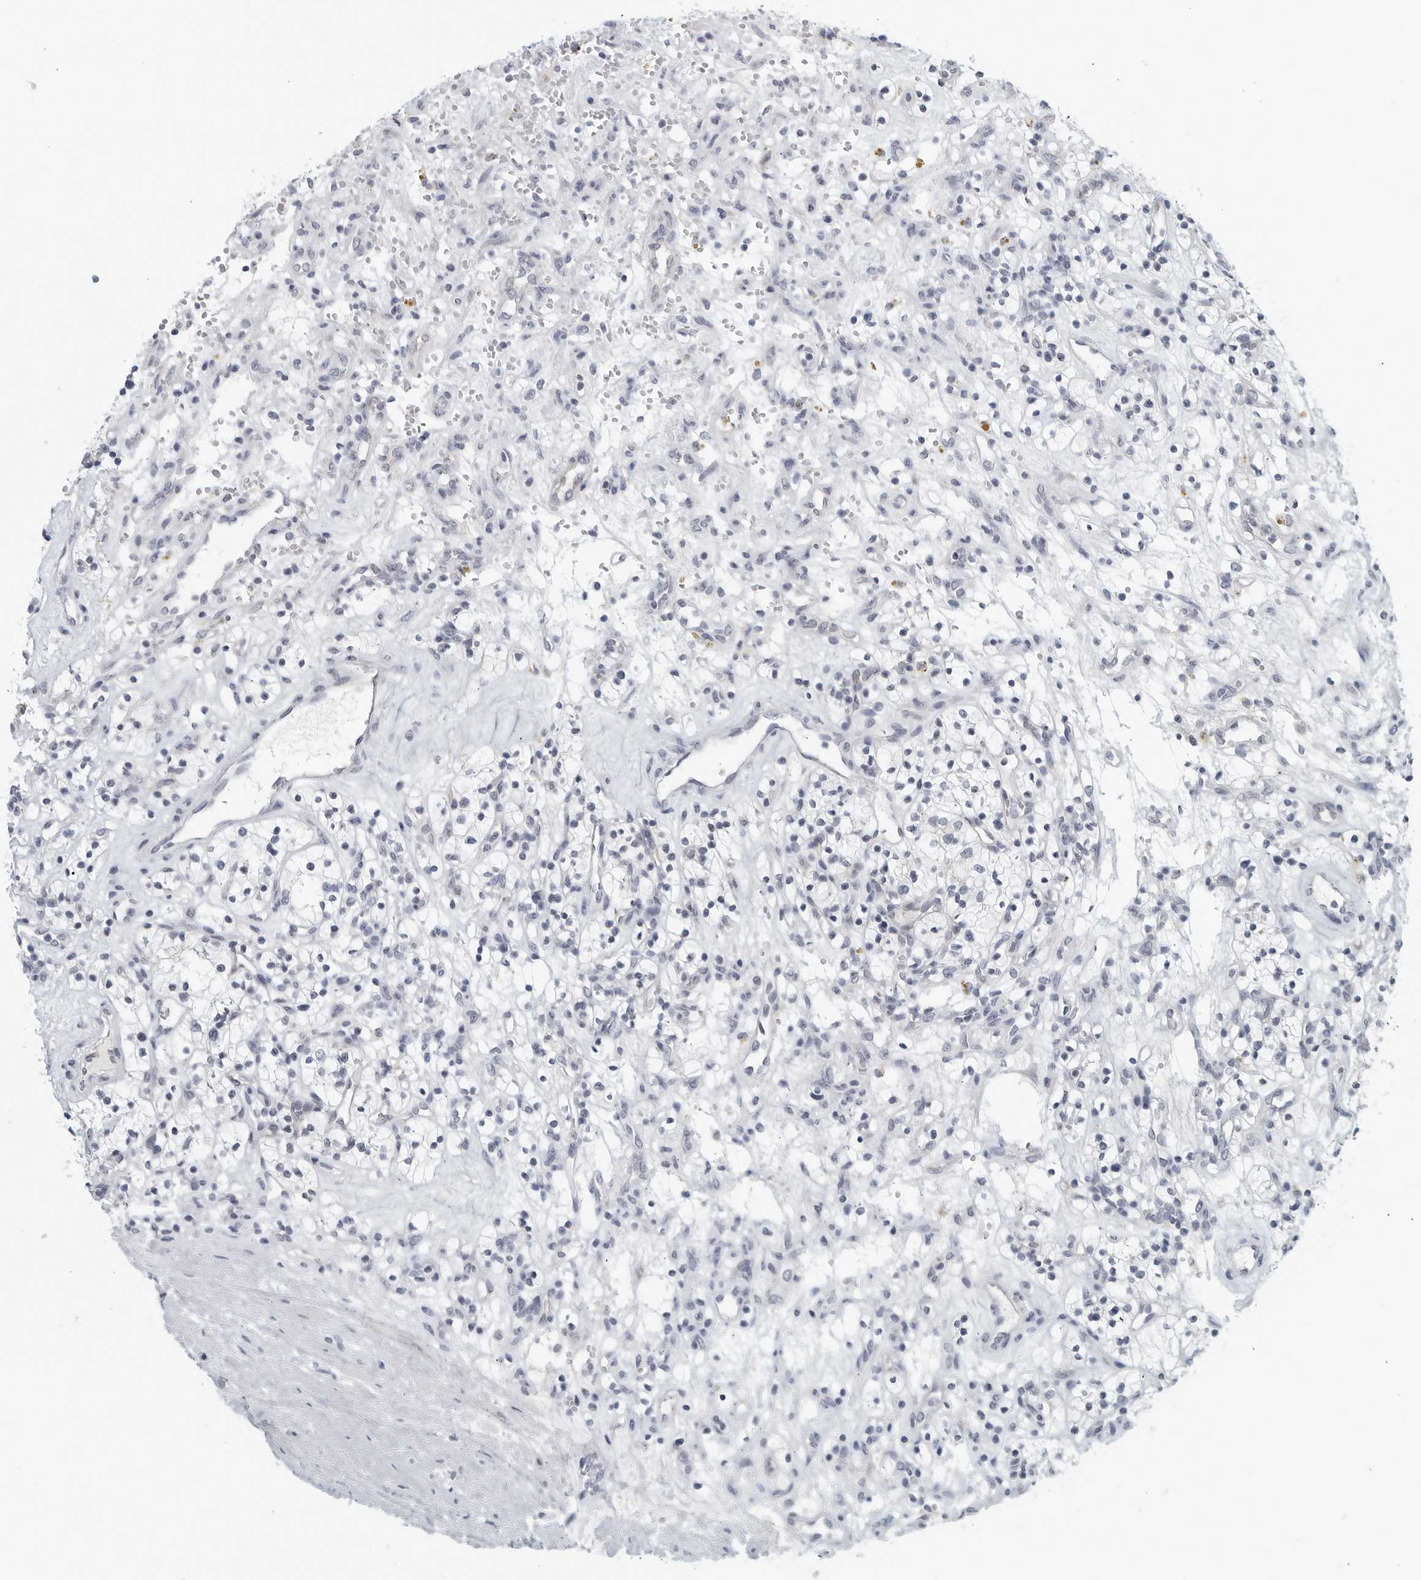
{"staining": {"intensity": "negative", "quantity": "none", "location": "none"}, "tissue": "renal cancer", "cell_type": "Tumor cells", "image_type": "cancer", "snomed": [{"axis": "morphology", "description": "Adenocarcinoma, NOS"}, {"axis": "topography", "description": "Kidney"}], "caption": "A micrograph of renal adenocarcinoma stained for a protein displays no brown staining in tumor cells.", "gene": "MATN1", "patient": {"sex": "female", "age": 57}}